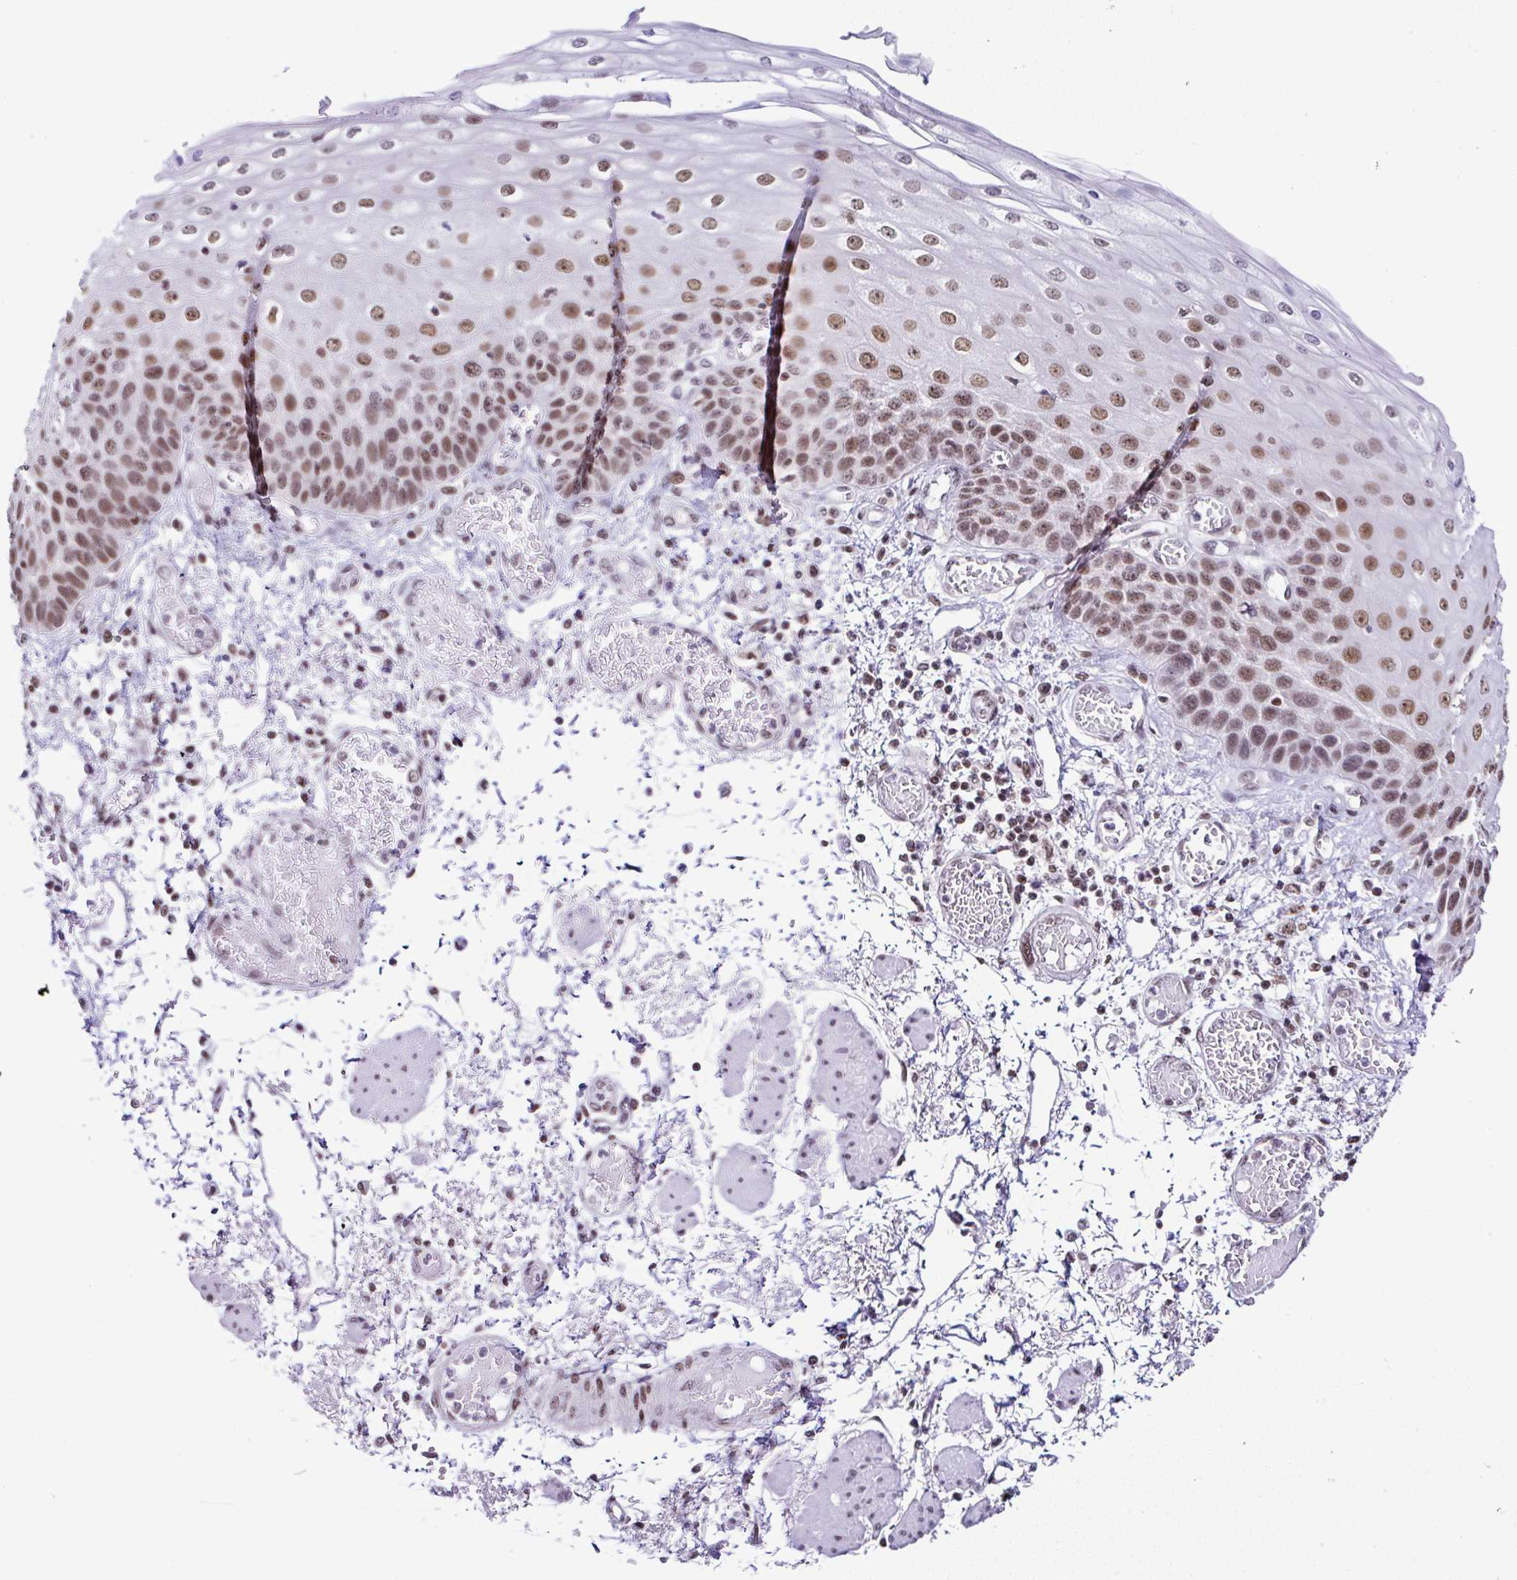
{"staining": {"intensity": "moderate", "quantity": ">75%", "location": "nuclear"}, "tissue": "esophagus", "cell_type": "Squamous epithelial cells", "image_type": "normal", "snomed": [{"axis": "morphology", "description": "Normal tissue, NOS"}, {"axis": "morphology", "description": "Adenocarcinoma, NOS"}, {"axis": "topography", "description": "Esophagus"}], "caption": "Immunohistochemical staining of normal human esophagus demonstrates moderate nuclear protein expression in about >75% of squamous epithelial cells. (DAB (3,3'-diaminobenzidine) IHC with brightfield microscopy, high magnification).", "gene": "DR1", "patient": {"sex": "male", "age": 81}}